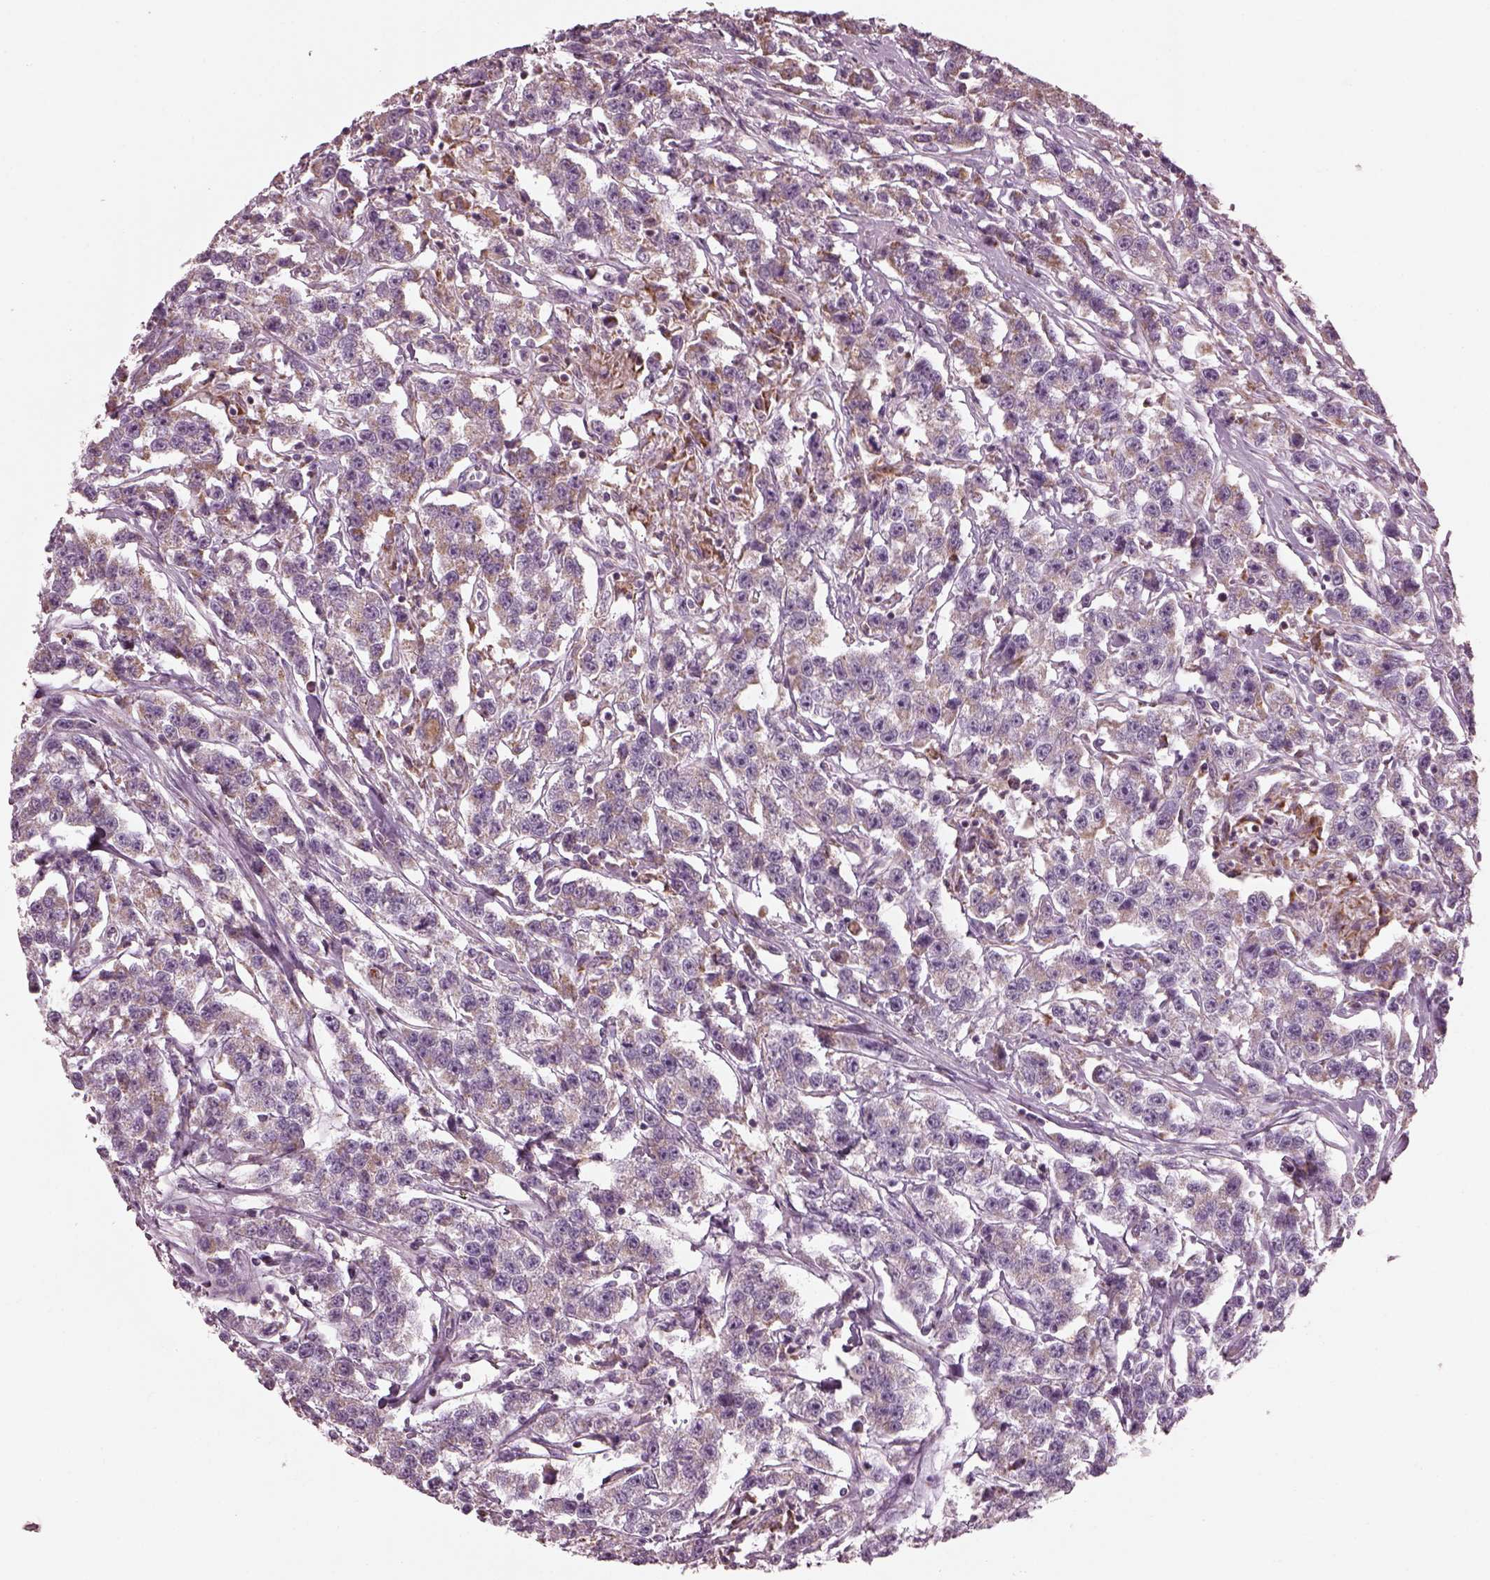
{"staining": {"intensity": "moderate", "quantity": ">75%", "location": "cytoplasmic/membranous"}, "tissue": "testis cancer", "cell_type": "Tumor cells", "image_type": "cancer", "snomed": [{"axis": "morphology", "description": "Seminoma, NOS"}, {"axis": "topography", "description": "Testis"}], "caption": "Approximately >75% of tumor cells in human testis seminoma show moderate cytoplasmic/membranous protein expression as visualized by brown immunohistochemical staining.", "gene": "ATP5MF", "patient": {"sex": "male", "age": 59}}